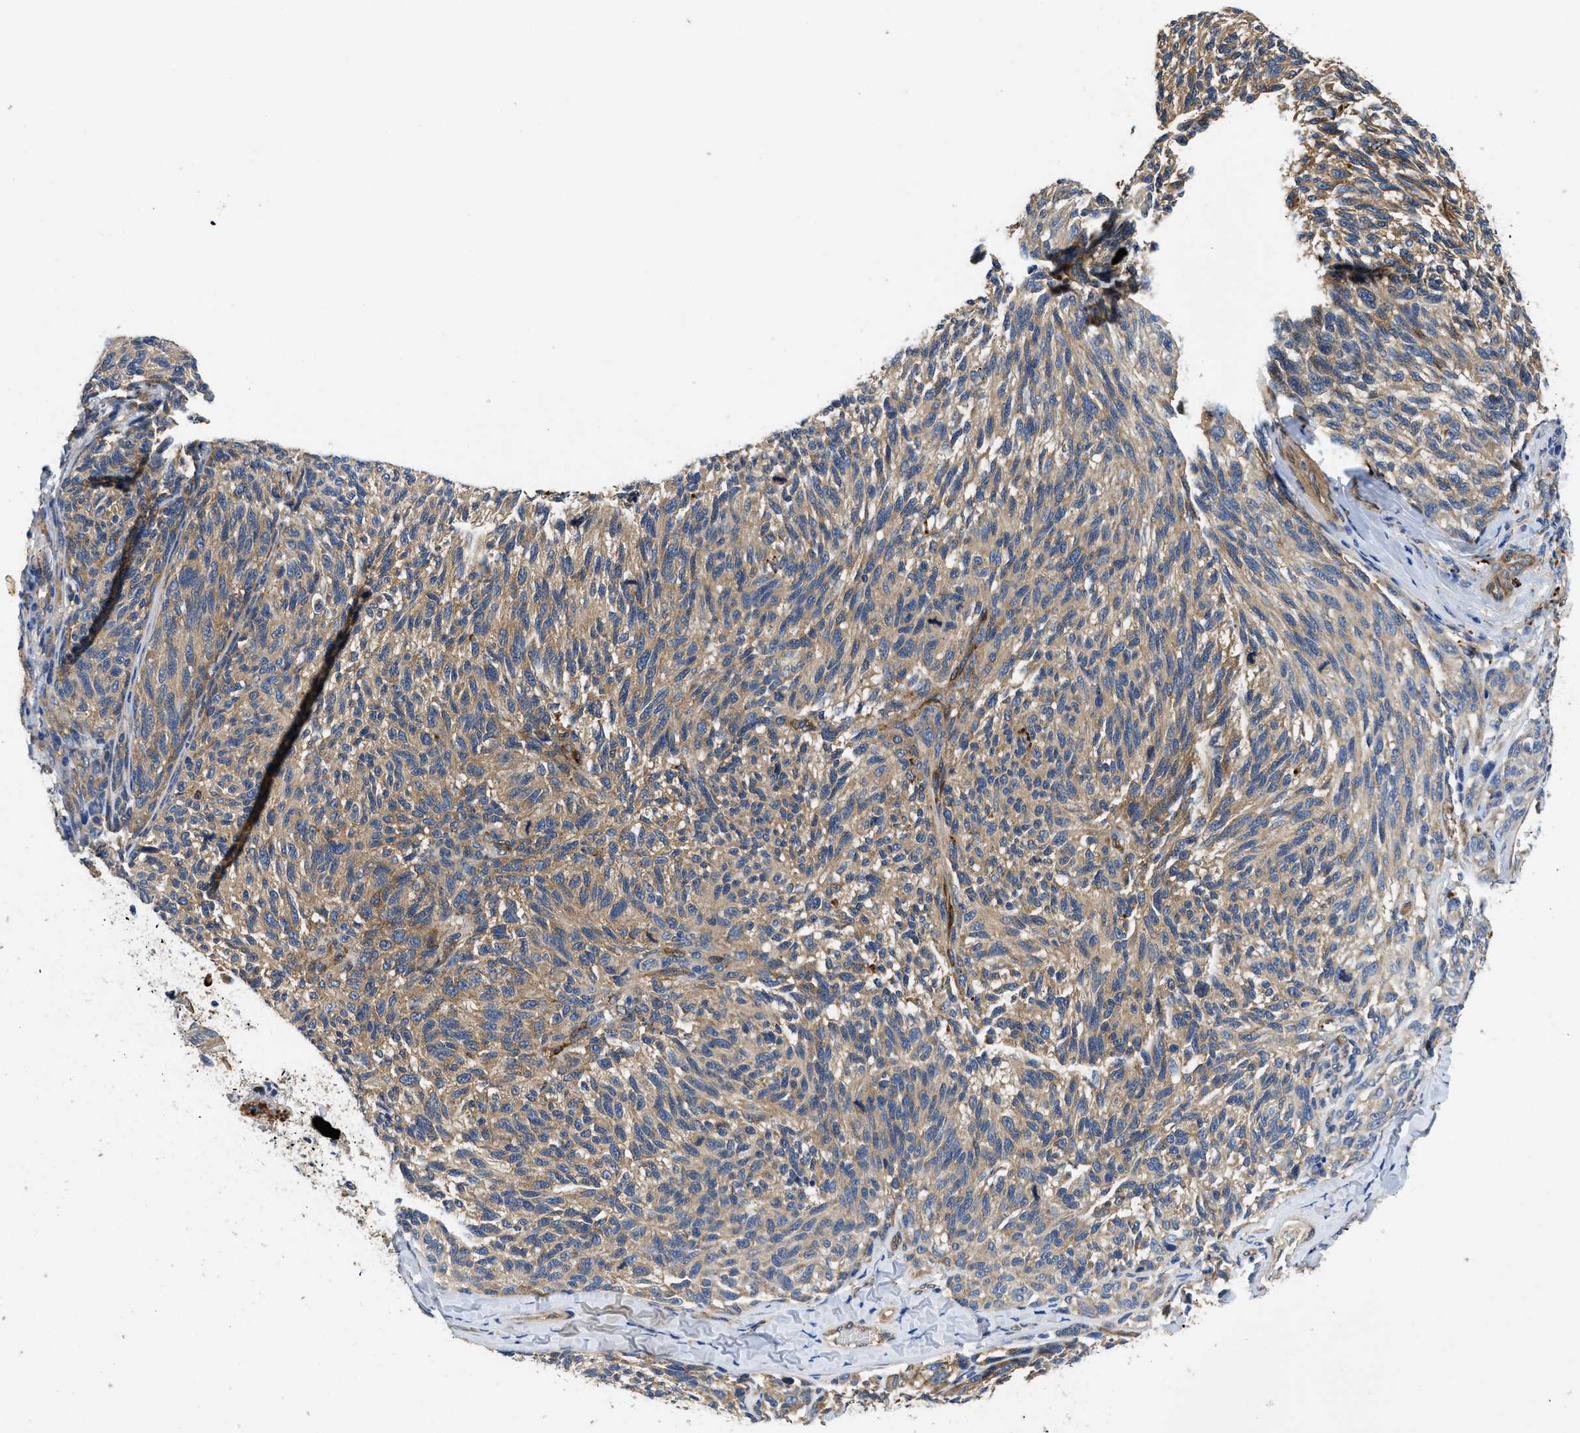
{"staining": {"intensity": "moderate", "quantity": ">75%", "location": "cytoplasmic/membranous"}, "tissue": "melanoma", "cell_type": "Tumor cells", "image_type": "cancer", "snomed": [{"axis": "morphology", "description": "Malignant melanoma, NOS"}, {"axis": "topography", "description": "Skin"}], "caption": "Melanoma stained for a protein reveals moderate cytoplasmic/membranous positivity in tumor cells. The staining was performed using DAB (3,3'-diaminobenzidine), with brown indicating positive protein expression. Nuclei are stained blue with hematoxylin.", "gene": "RAPH1", "patient": {"sex": "female", "age": 73}}